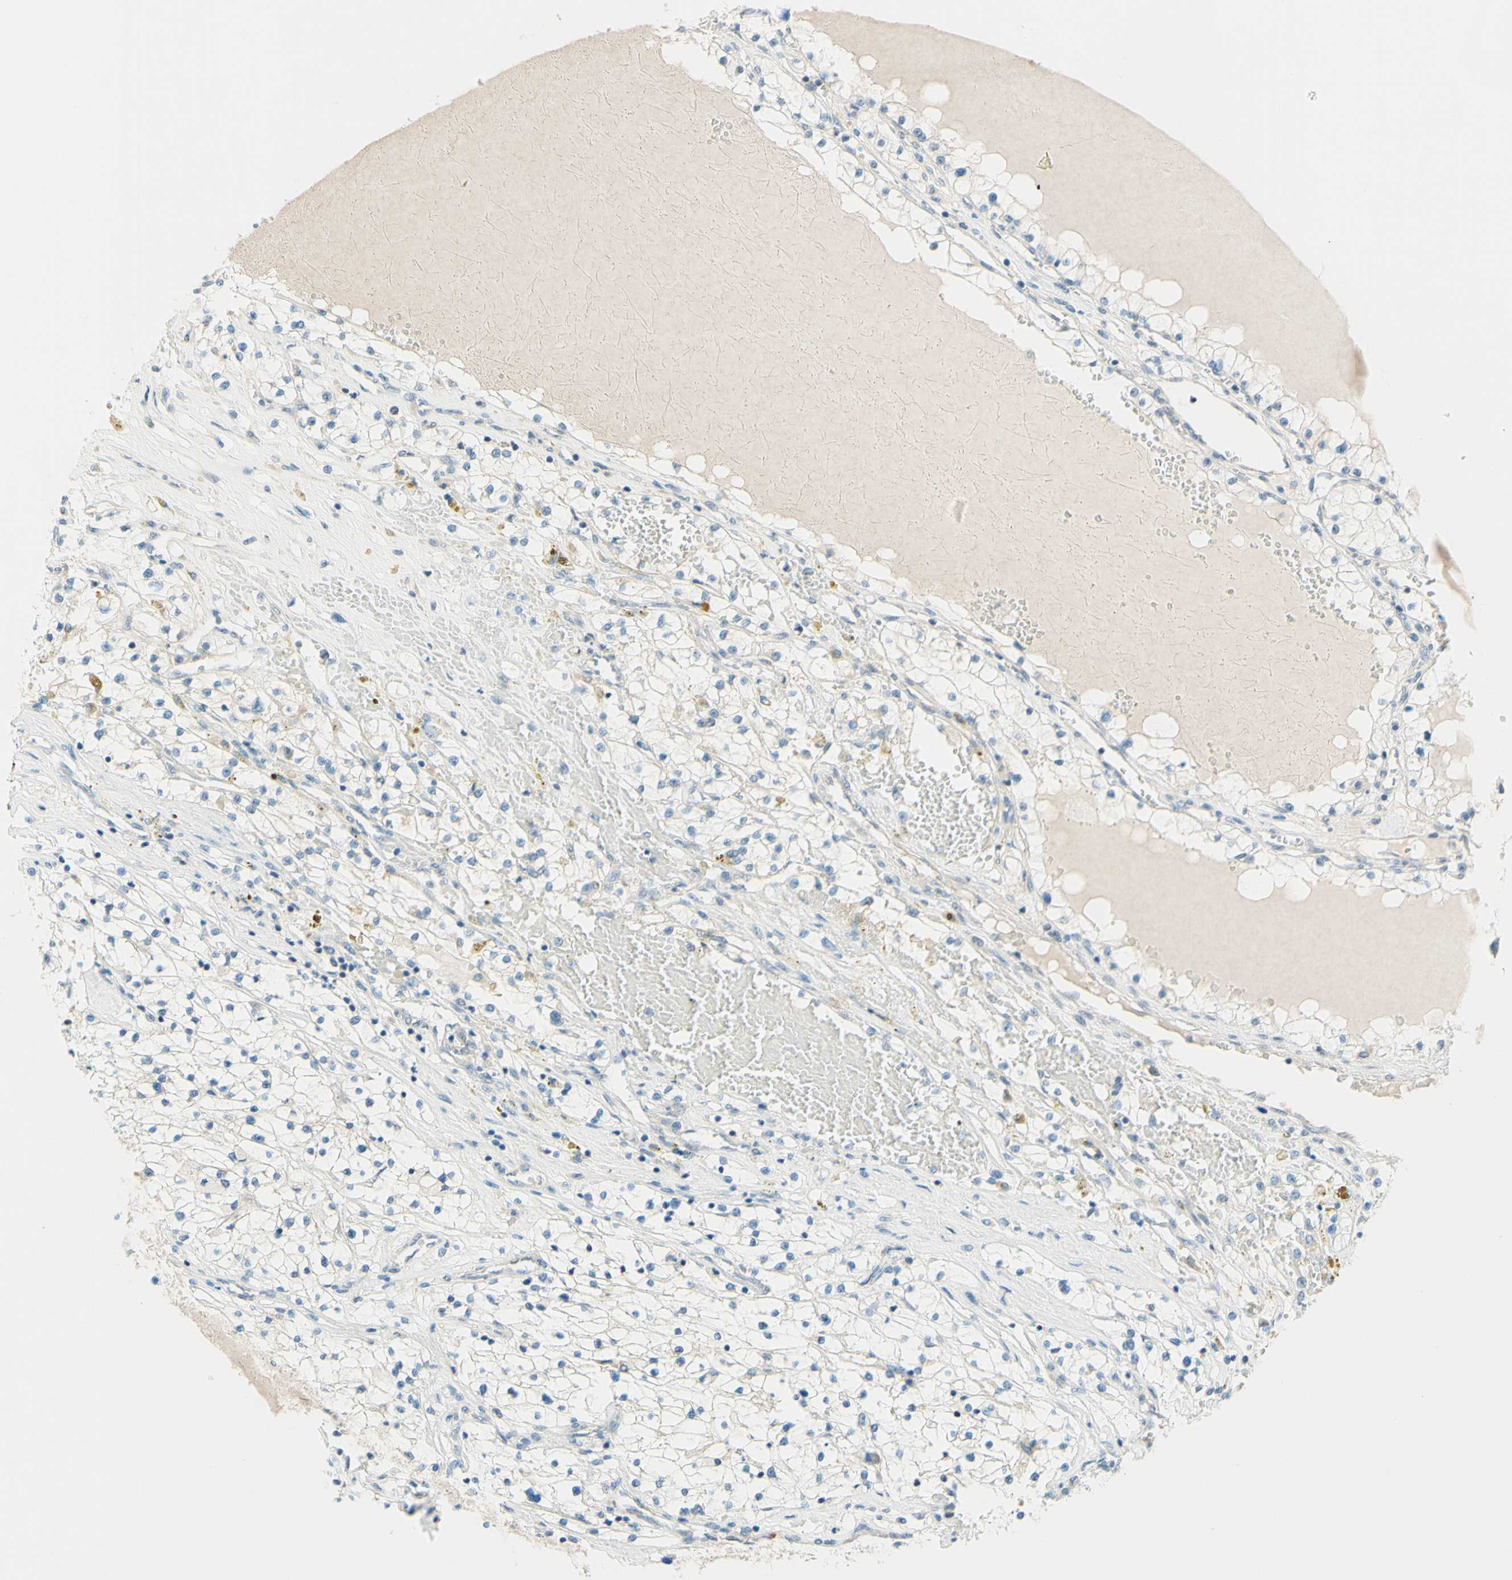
{"staining": {"intensity": "negative", "quantity": "none", "location": "none"}, "tissue": "renal cancer", "cell_type": "Tumor cells", "image_type": "cancer", "snomed": [{"axis": "morphology", "description": "Adenocarcinoma, NOS"}, {"axis": "topography", "description": "Kidney"}], "caption": "This is an immunohistochemistry (IHC) image of adenocarcinoma (renal). There is no positivity in tumor cells.", "gene": "JPH1", "patient": {"sex": "male", "age": 68}}